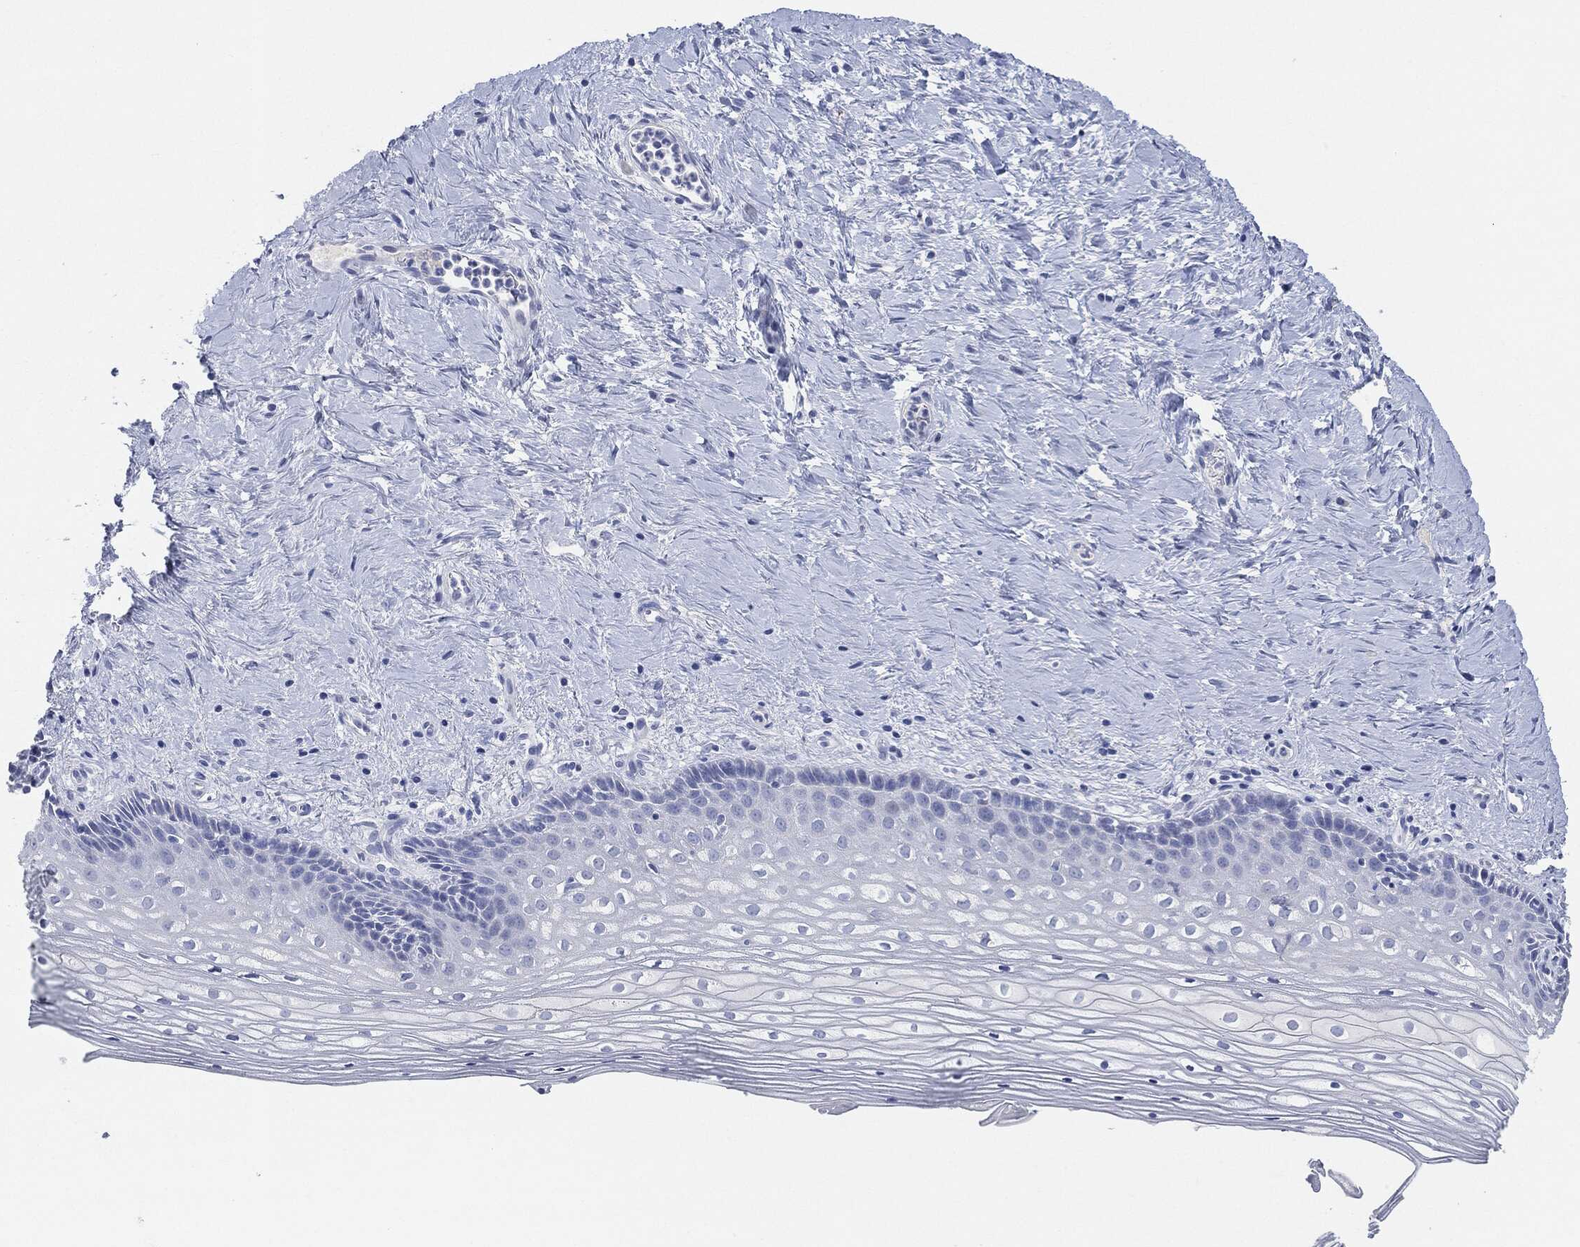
{"staining": {"intensity": "negative", "quantity": "none", "location": "none"}, "tissue": "vagina", "cell_type": "Squamous epithelial cells", "image_type": "normal", "snomed": [{"axis": "morphology", "description": "Normal tissue, NOS"}, {"axis": "topography", "description": "Vagina"}], "caption": "Immunohistochemistry (IHC) of normal human vagina displays no positivity in squamous epithelial cells.", "gene": "AFP", "patient": {"sex": "female", "age": 45}}